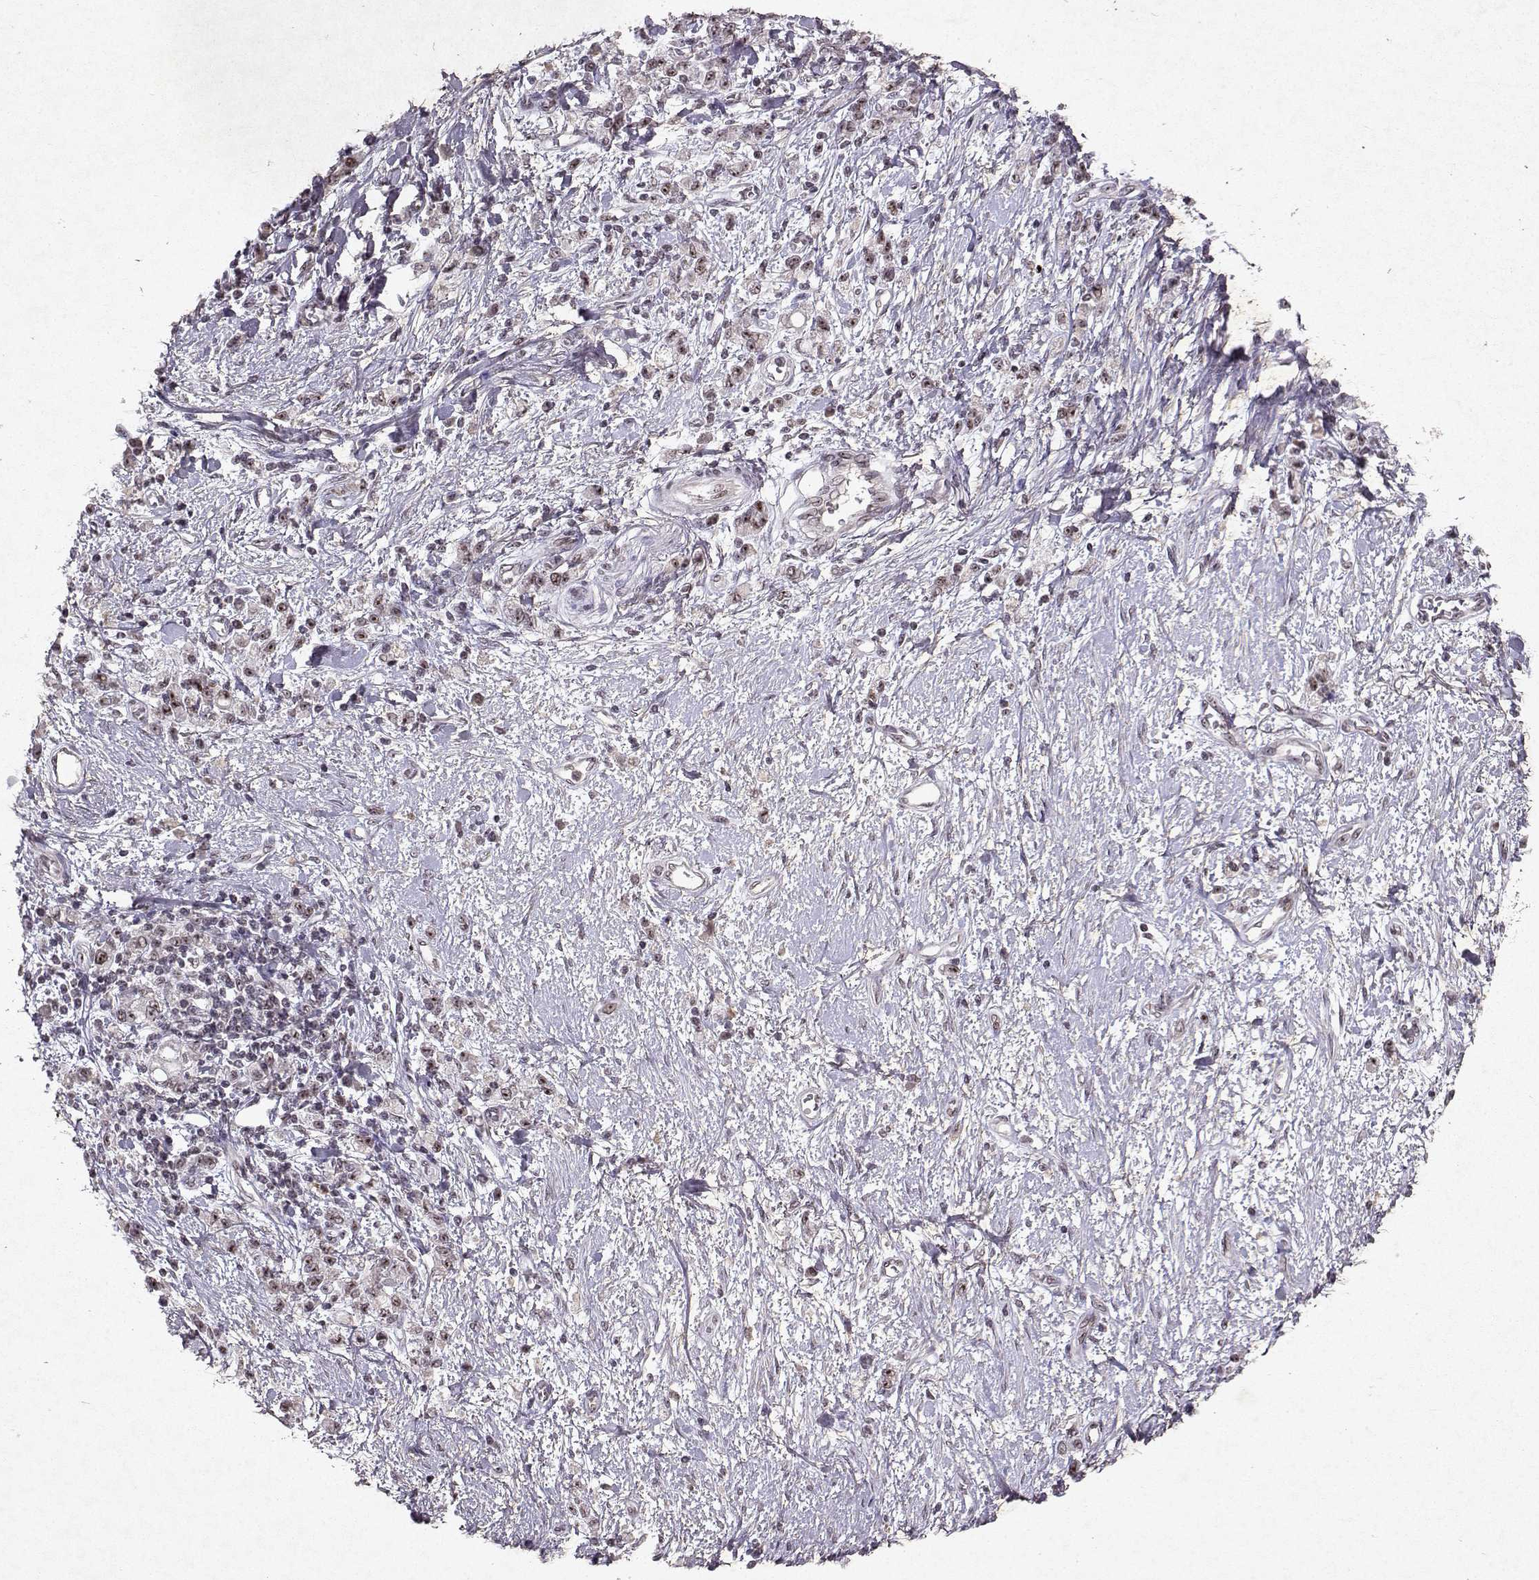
{"staining": {"intensity": "moderate", "quantity": "<25%", "location": "nuclear"}, "tissue": "stomach cancer", "cell_type": "Tumor cells", "image_type": "cancer", "snomed": [{"axis": "morphology", "description": "Adenocarcinoma, NOS"}, {"axis": "topography", "description": "Stomach"}], "caption": "Adenocarcinoma (stomach) was stained to show a protein in brown. There is low levels of moderate nuclear expression in approximately <25% of tumor cells. (IHC, brightfield microscopy, high magnification).", "gene": "DDX56", "patient": {"sex": "male", "age": 77}}